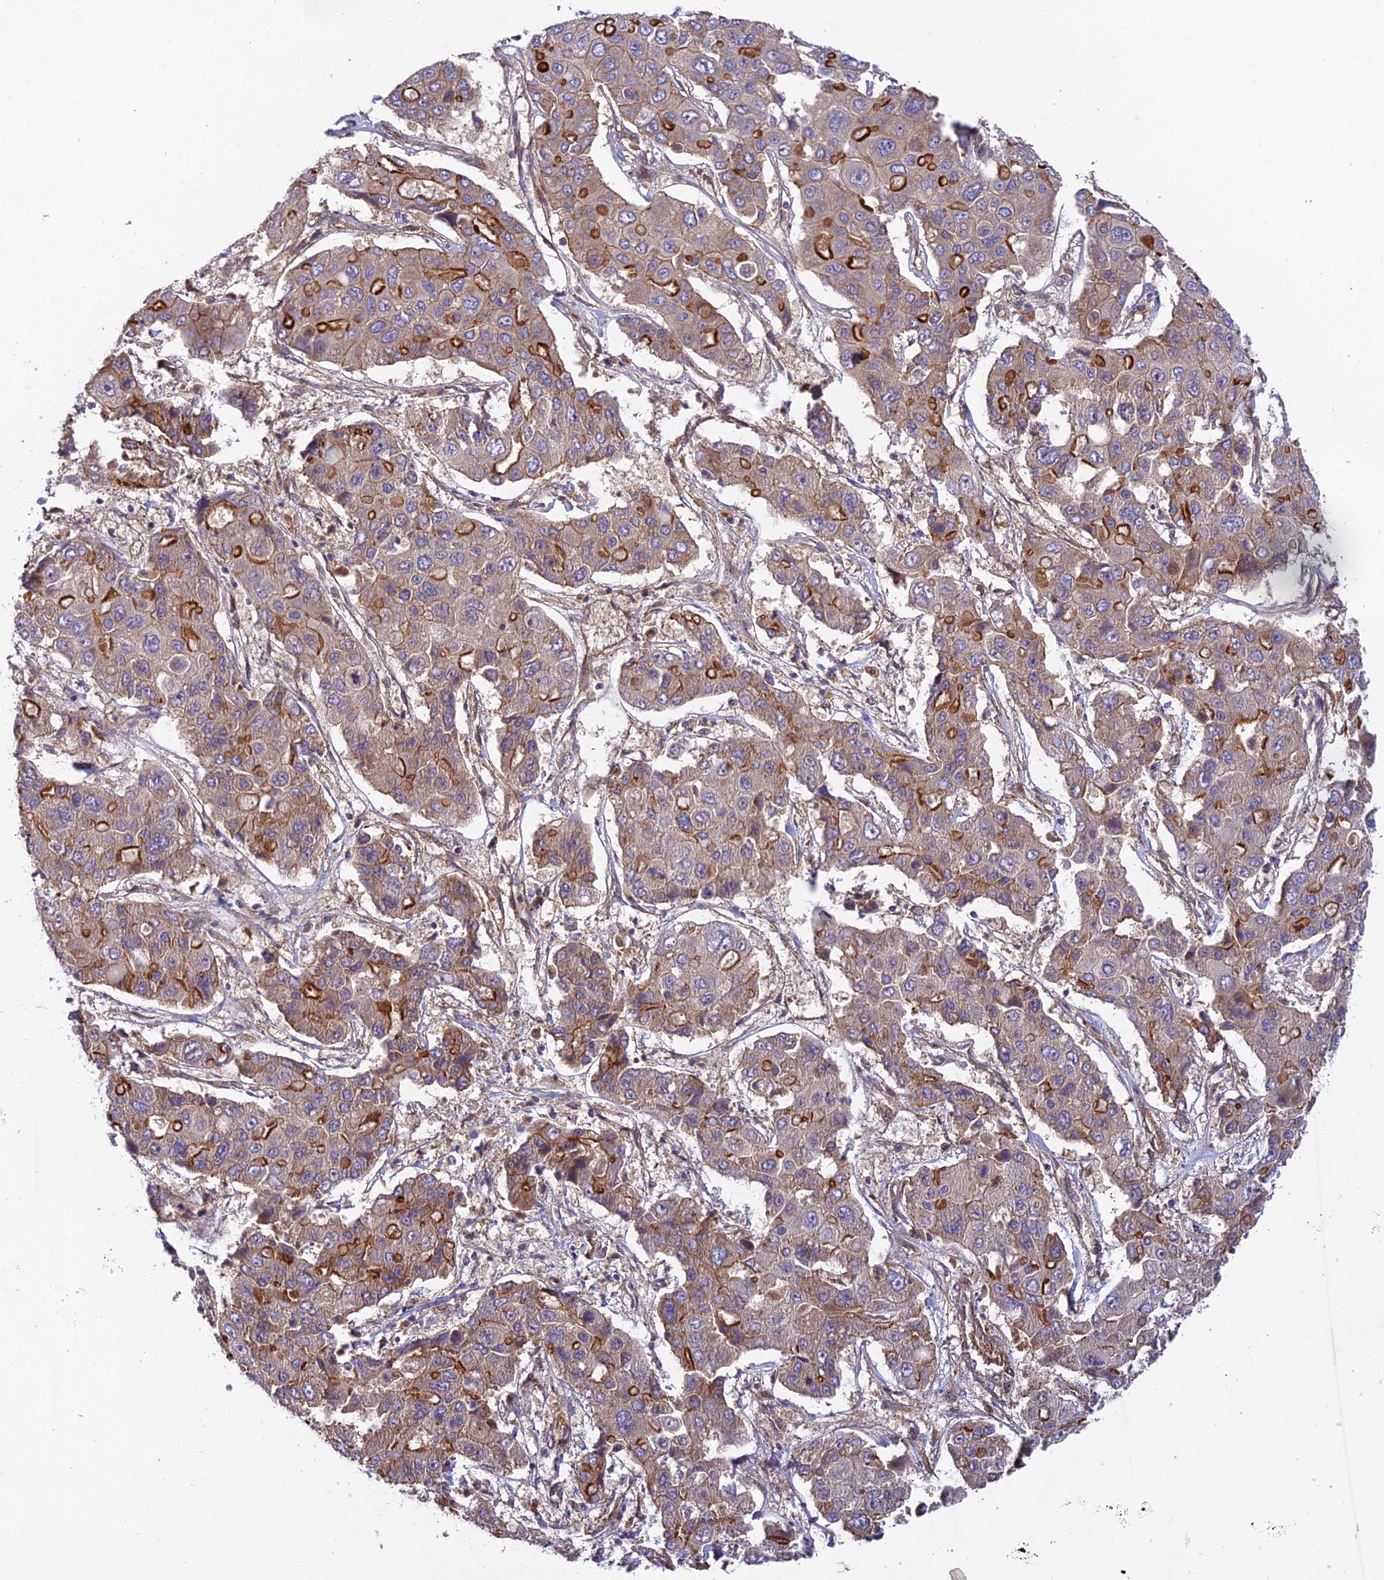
{"staining": {"intensity": "strong", "quantity": "25%-75%", "location": "cytoplasmic/membranous"}, "tissue": "liver cancer", "cell_type": "Tumor cells", "image_type": "cancer", "snomed": [{"axis": "morphology", "description": "Cholangiocarcinoma"}, {"axis": "topography", "description": "Liver"}], "caption": "An image of human liver cancer (cholangiocarcinoma) stained for a protein reveals strong cytoplasmic/membranous brown staining in tumor cells. (Brightfield microscopy of DAB IHC at high magnification).", "gene": "ADAMTS15", "patient": {"sex": "male", "age": 67}}